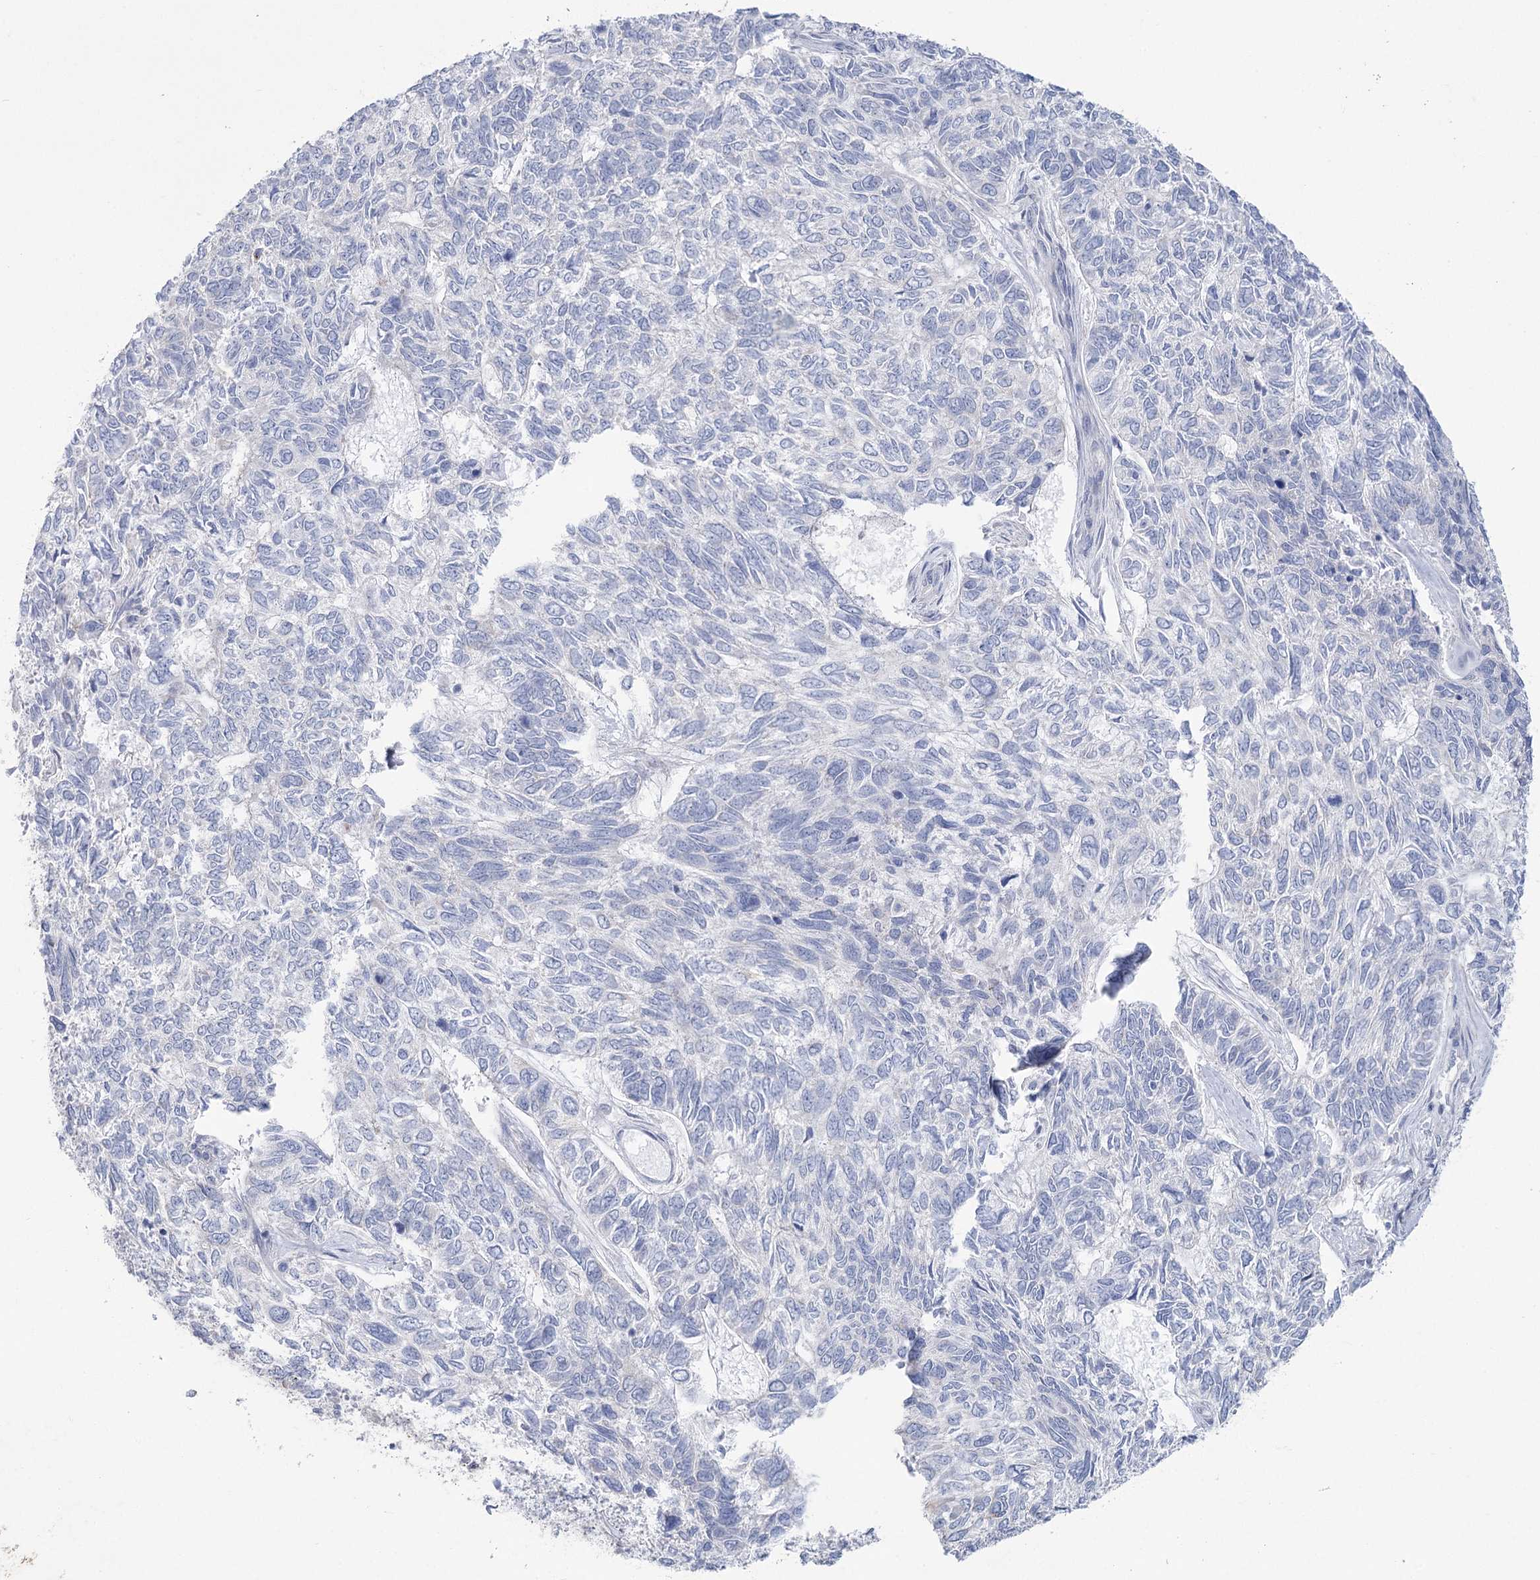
{"staining": {"intensity": "negative", "quantity": "none", "location": "none"}, "tissue": "skin cancer", "cell_type": "Tumor cells", "image_type": "cancer", "snomed": [{"axis": "morphology", "description": "Basal cell carcinoma"}, {"axis": "topography", "description": "Skin"}], "caption": "DAB immunohistochemical staining of skin cancer exhibits no significant staining in tumor cells.", "gene": "CCDC88A", "patient": {"sex": "female", "age": 65}}